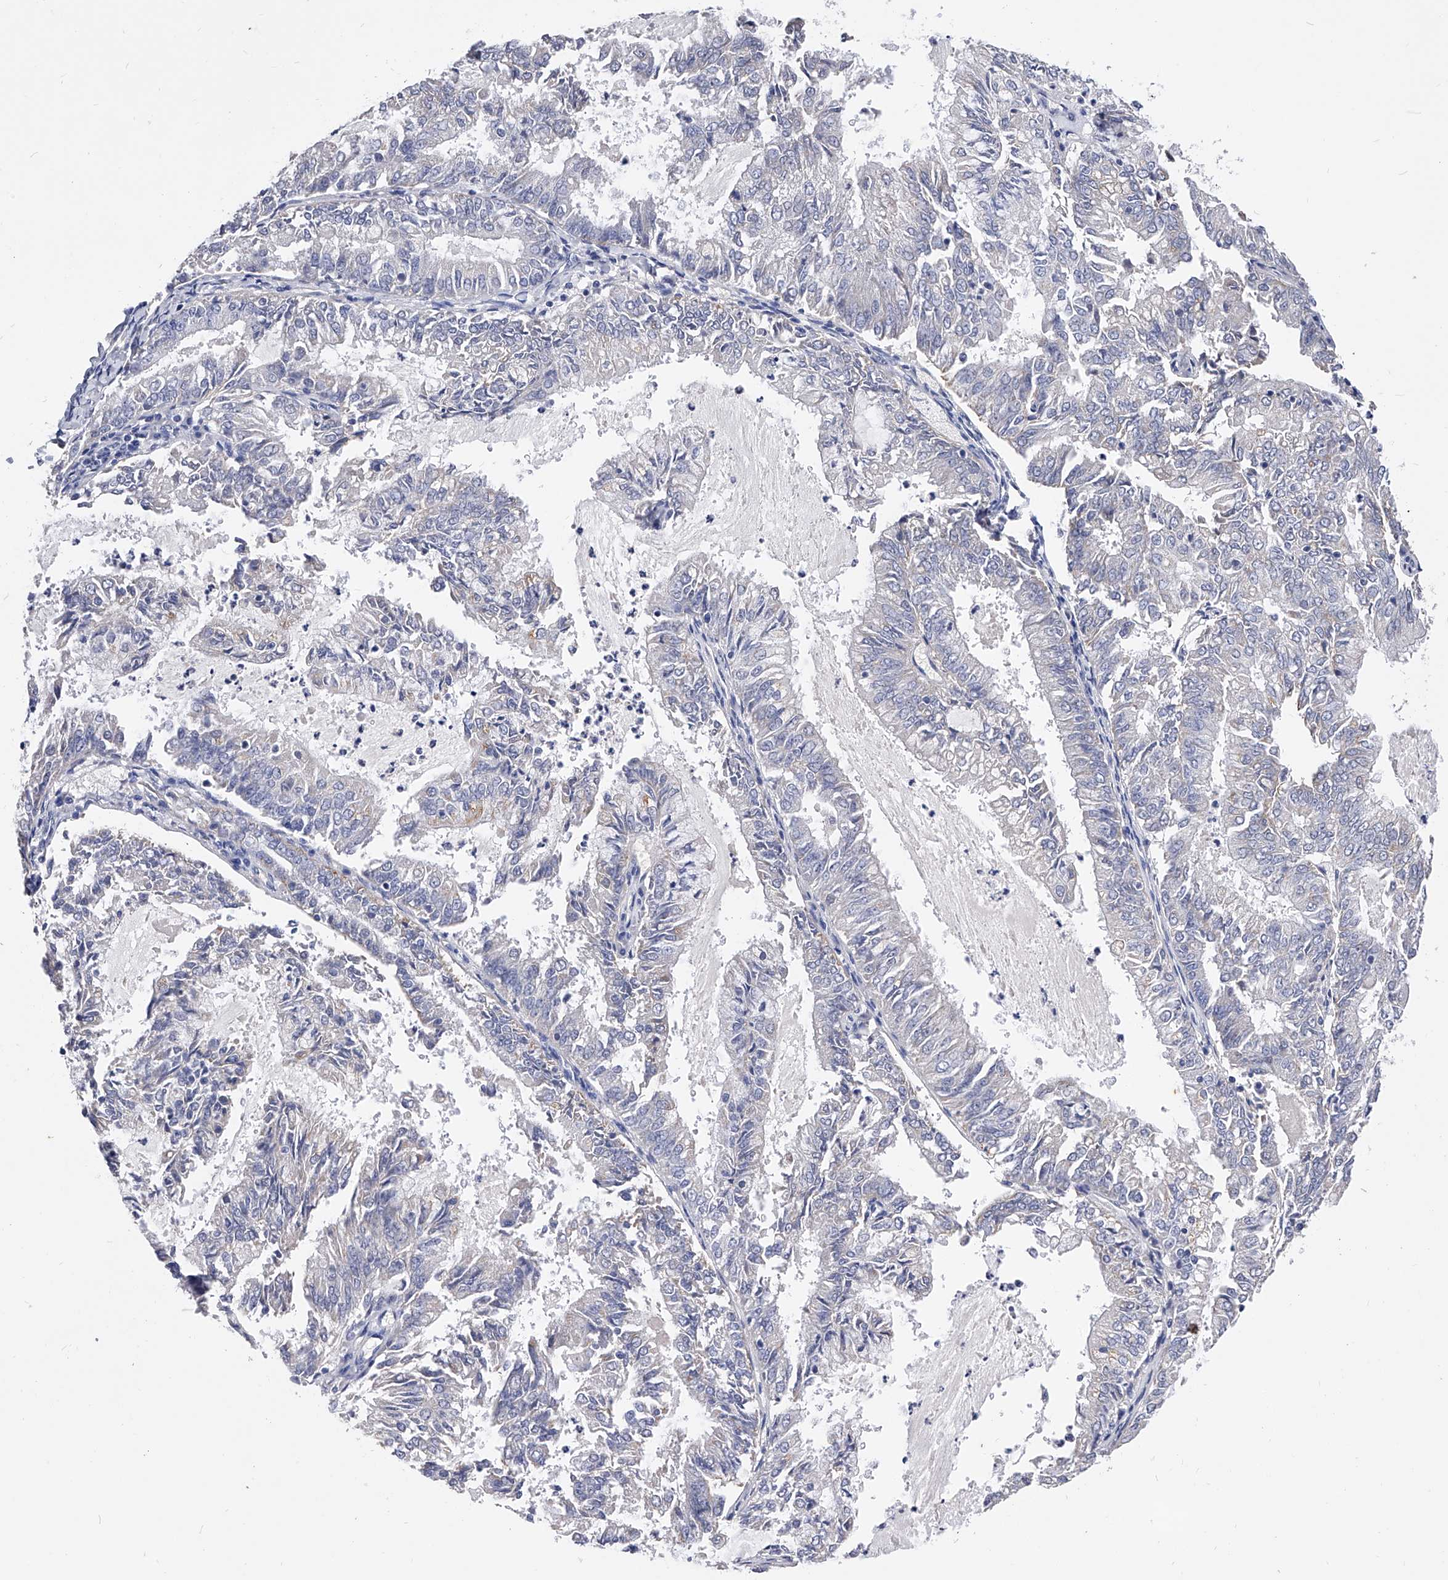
{"staining": {"intensity": "negative", "quantity": "none", "location": "none"}, "tissue": "endometrial cancer", "cell_type": "Tumor cells", "image_type": "cancer", "snomed": [{"axis": "morphology", "description": "Adenocarcinoma, NOS"}, {"axis": "topography", "description": "Endometrium"}], "caption": "The histopathology image reveals no significant positivity in tumor cells of endometrial adenocarcinoma.", "gene": "ZNF529", "patient": {"sex": "female", "age": 57}}